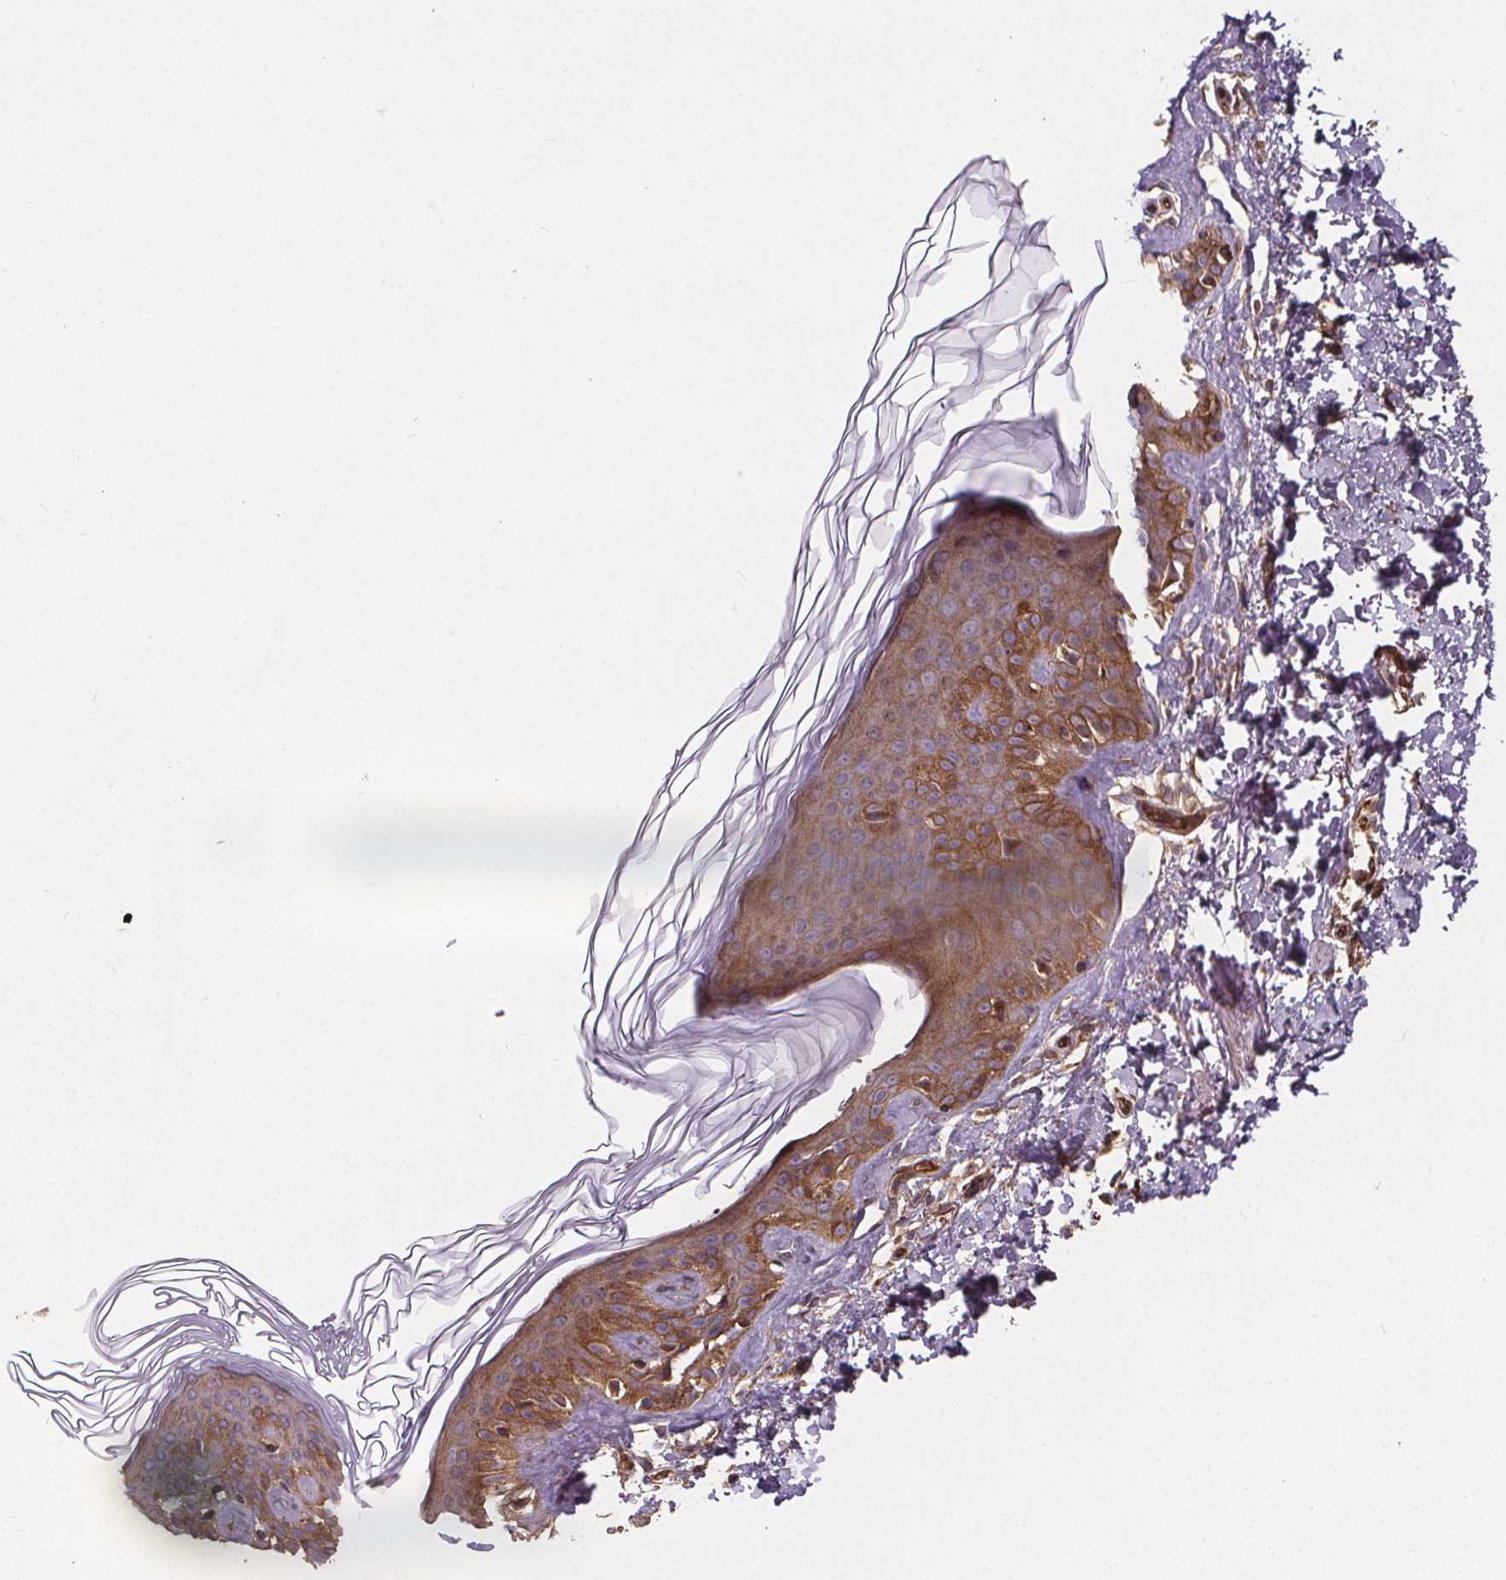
{"staining": {"intensity": "strong", "quantity": ">75%", "location": "cytoplasmic/membranous"}, "tissue": "skin", "cell_type": "Fibroblasts", "image_type": "normal", "snomed": [{"axis": "morphology", "description": "Normal tissue, NOS"}, {"axis": "topography", "description": "Skin"}, {"axis": "topography", "description": "Peripheral nerve tissue"}], "caption": "Protein expression analysis of unremarkable human skin reveals strong cytoplasmic/membranous staining in approximately >75% of fibroblasts.", "gene": "CLINT1", "patient": {"sex": "female", "age": 45}}